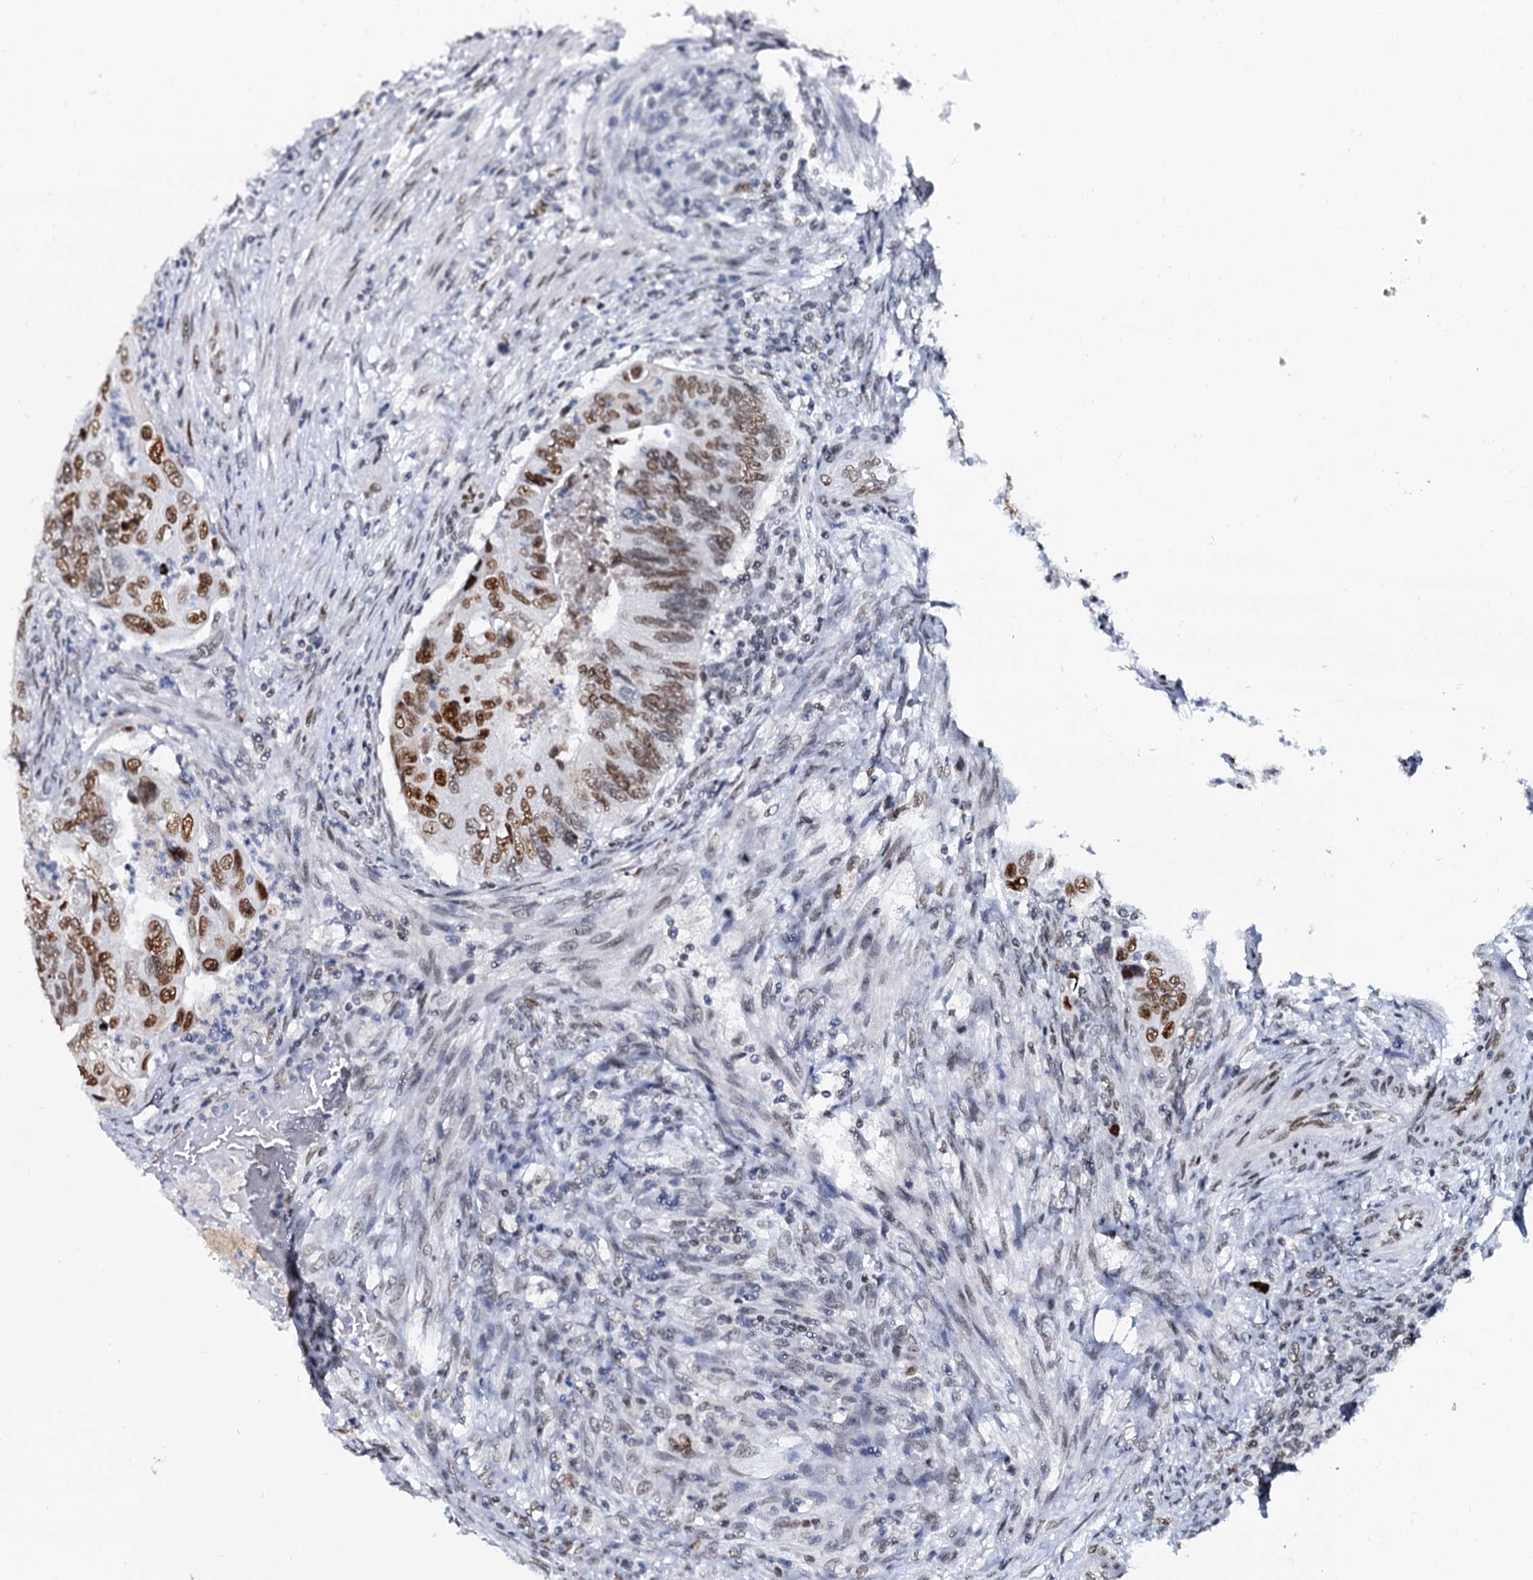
{"staining": {"intensity": "moderate", "quantity": ">75%", "location": "nuclear"}, "tissue": "colorectal cancer", "cell_type": "Tumor cells", "image_type": "cancer", "snomed": [{"axis": "morphology", "description": "Adenocarcinoma, NOS"}, {"axis": "topography", "description": "Rectum"}], "caption": "IHC micrograph of human colorectal adenocarcinoma stained for a protein (brown), which shows medium levels of moderate nuclear staining in approximately >75% of tumor cells.", "gene": "CMAS", "patient": {"sex": "male", "age": 63}}